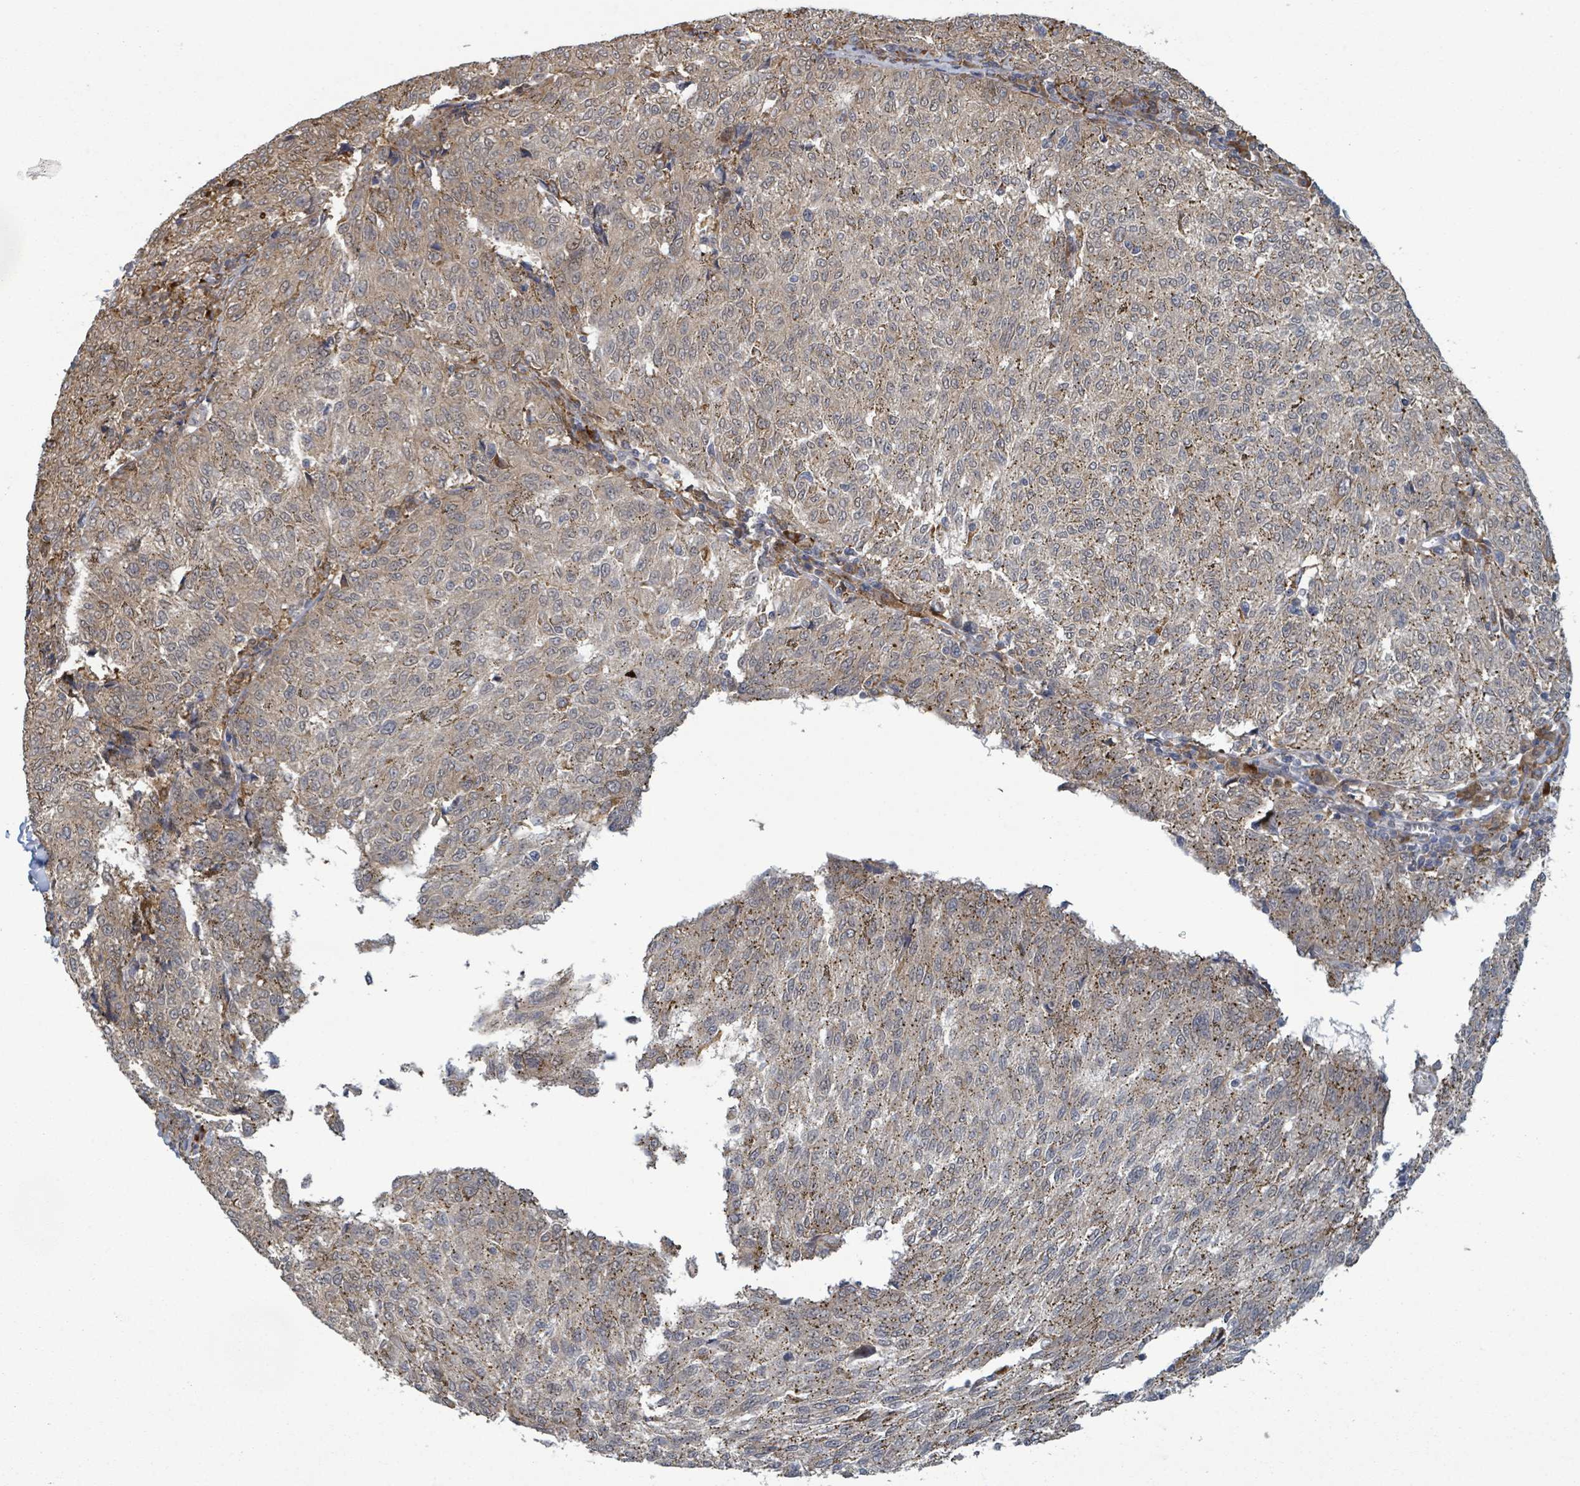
{"staining": {"intensity": "strong", "quantity": "<25%", "location": "cytoplasmic/membranous"}, "tissue": "melanoma", "cell_type": "Tumor cells", "image_type": "cancer", "snomed": [{"axis": "morphology", "description": "Malignant melanoma, NOS"}, {"axis": "topography", "description": "Skin"}], "caption": "Protein staining of melanoma tissue displays strong cytoplasmic/membranous positivity in about <25% of tumor cells. Ihc stains the protein of interest in brown and the nuclei are stained blue.", "gene": "SHROOM2", "patient": {"sex": "female", "age": 72}}